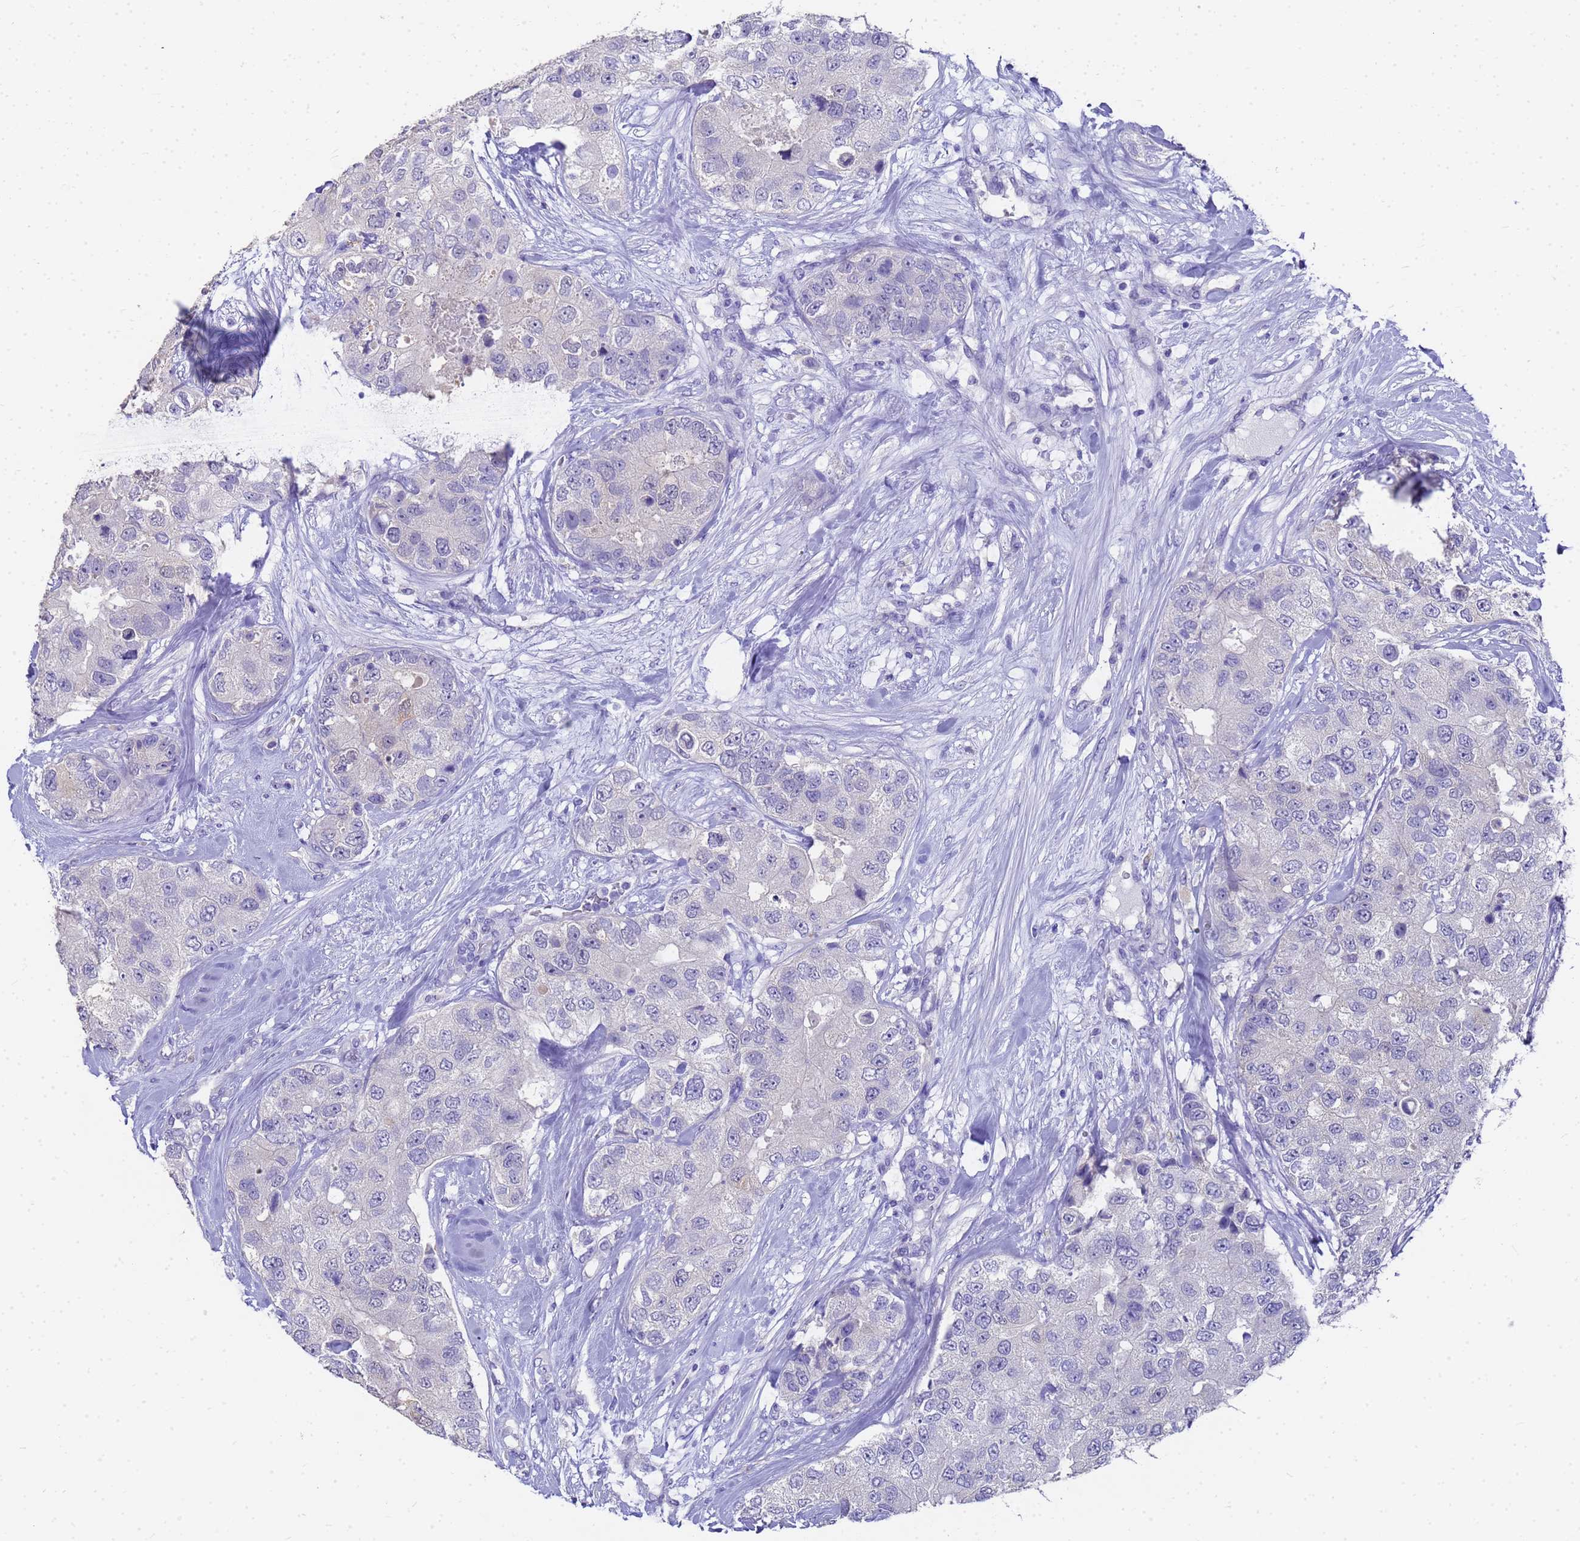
{"staining": {"intensity": "negative", "quantity": "none", "location": "none"}, "tissue": "breast cancer", "cell_type": "Tumor cells", "image_type": "cancer", "snomed": [{"axis": "morphology", "description": "Duct carcinoma"}, {"axis": "topography", "description": "Breast"}], "caption": "Intraductal carcinoma (breast) was stained to show a protein in brown. There is no significant positivity in tumor cells.", "gene": "MS4A13", "patient": {"sex": "female", "age": 62}}